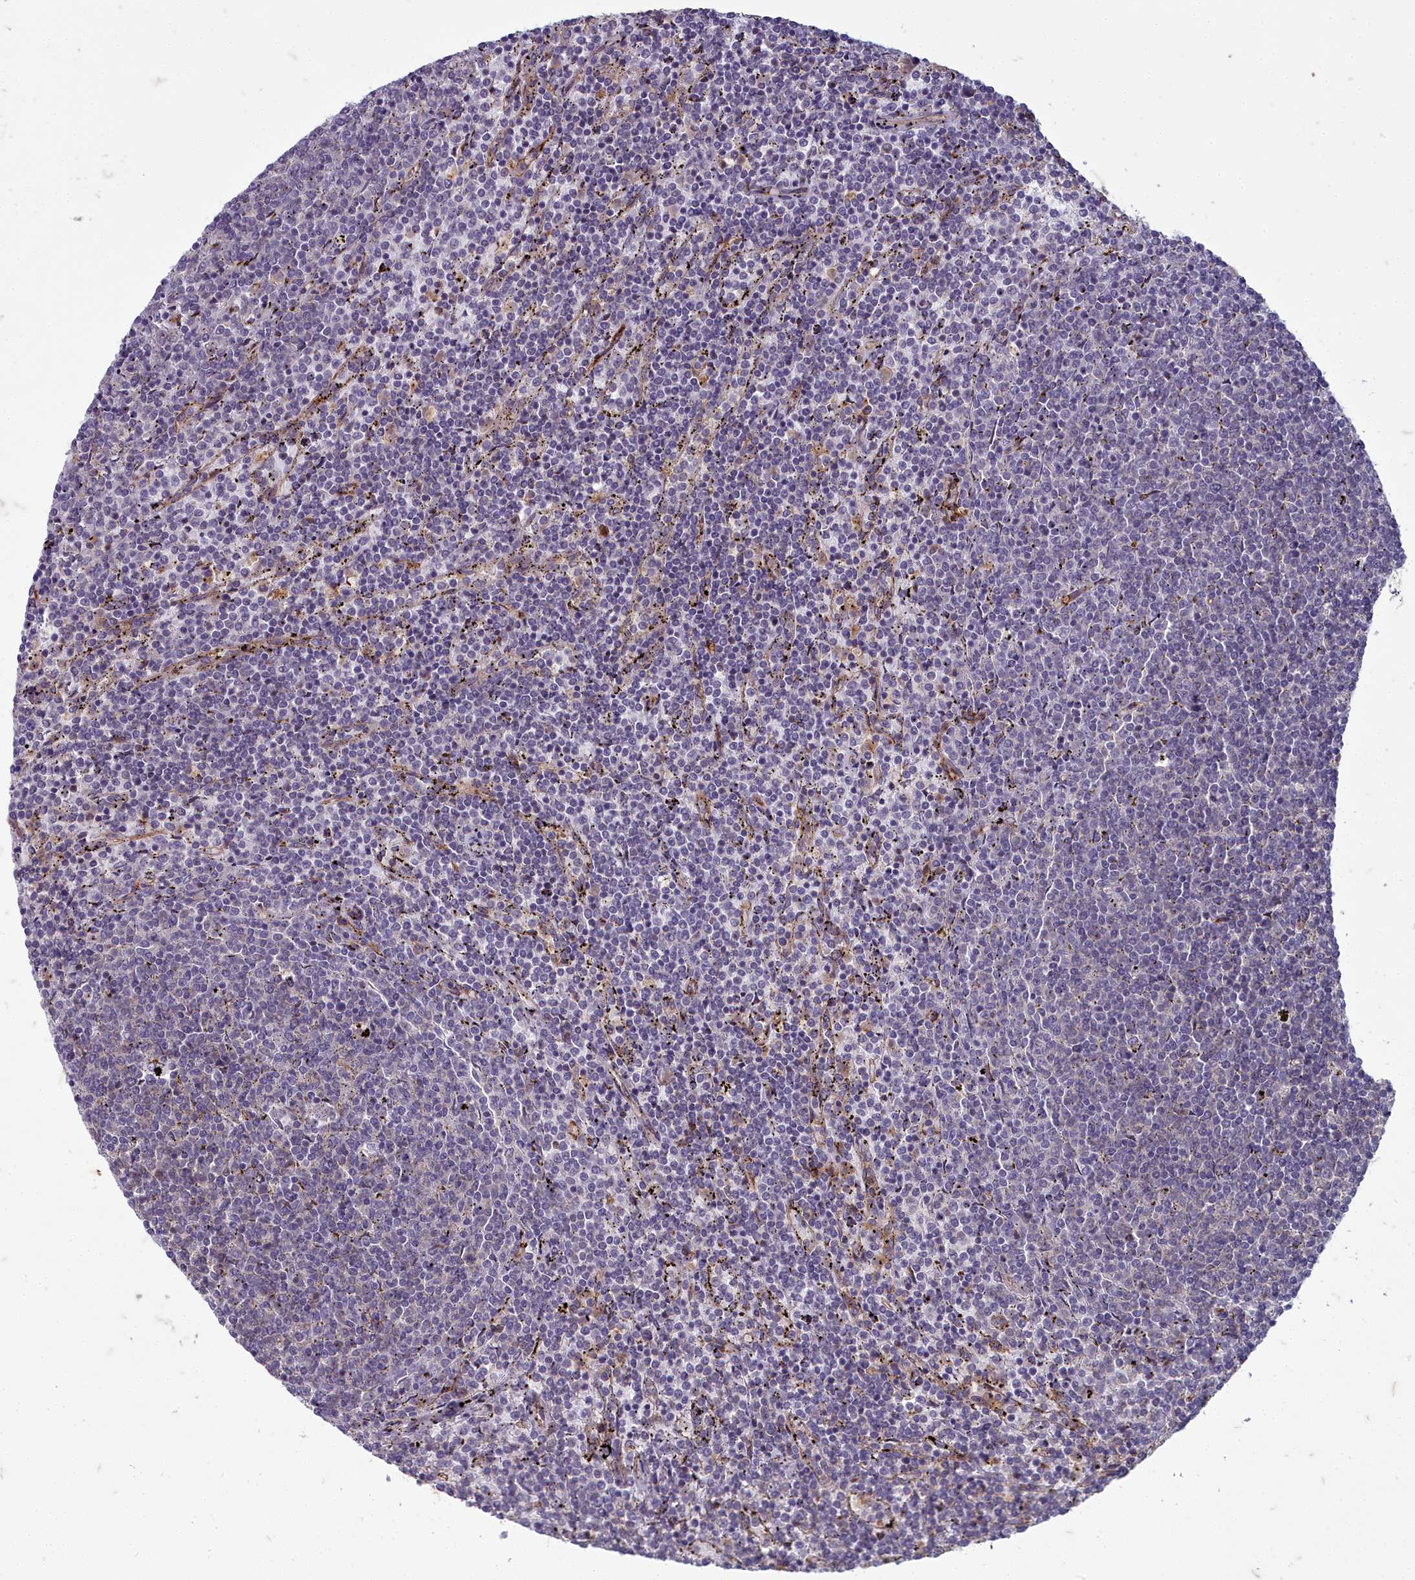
{"staining": {"intensity": "negative", "quantity": "none", "location": "none"}, "tissue": "lymphoma", "cell_type": "Tumor cells", "image_type": "cancer", "snomed": [{"axis": "morphology", "description": "Malignant lymphoma, non-Hodgkin's type, Low grade"}, {"axis": "topography", "description": "Spleen"}], "caption": "Immunohistochemistry of human lymphoma exhibits no expression in tumor cells.", "gene": "ZNF626", "patient": {"sex": "female", "age": 50}}